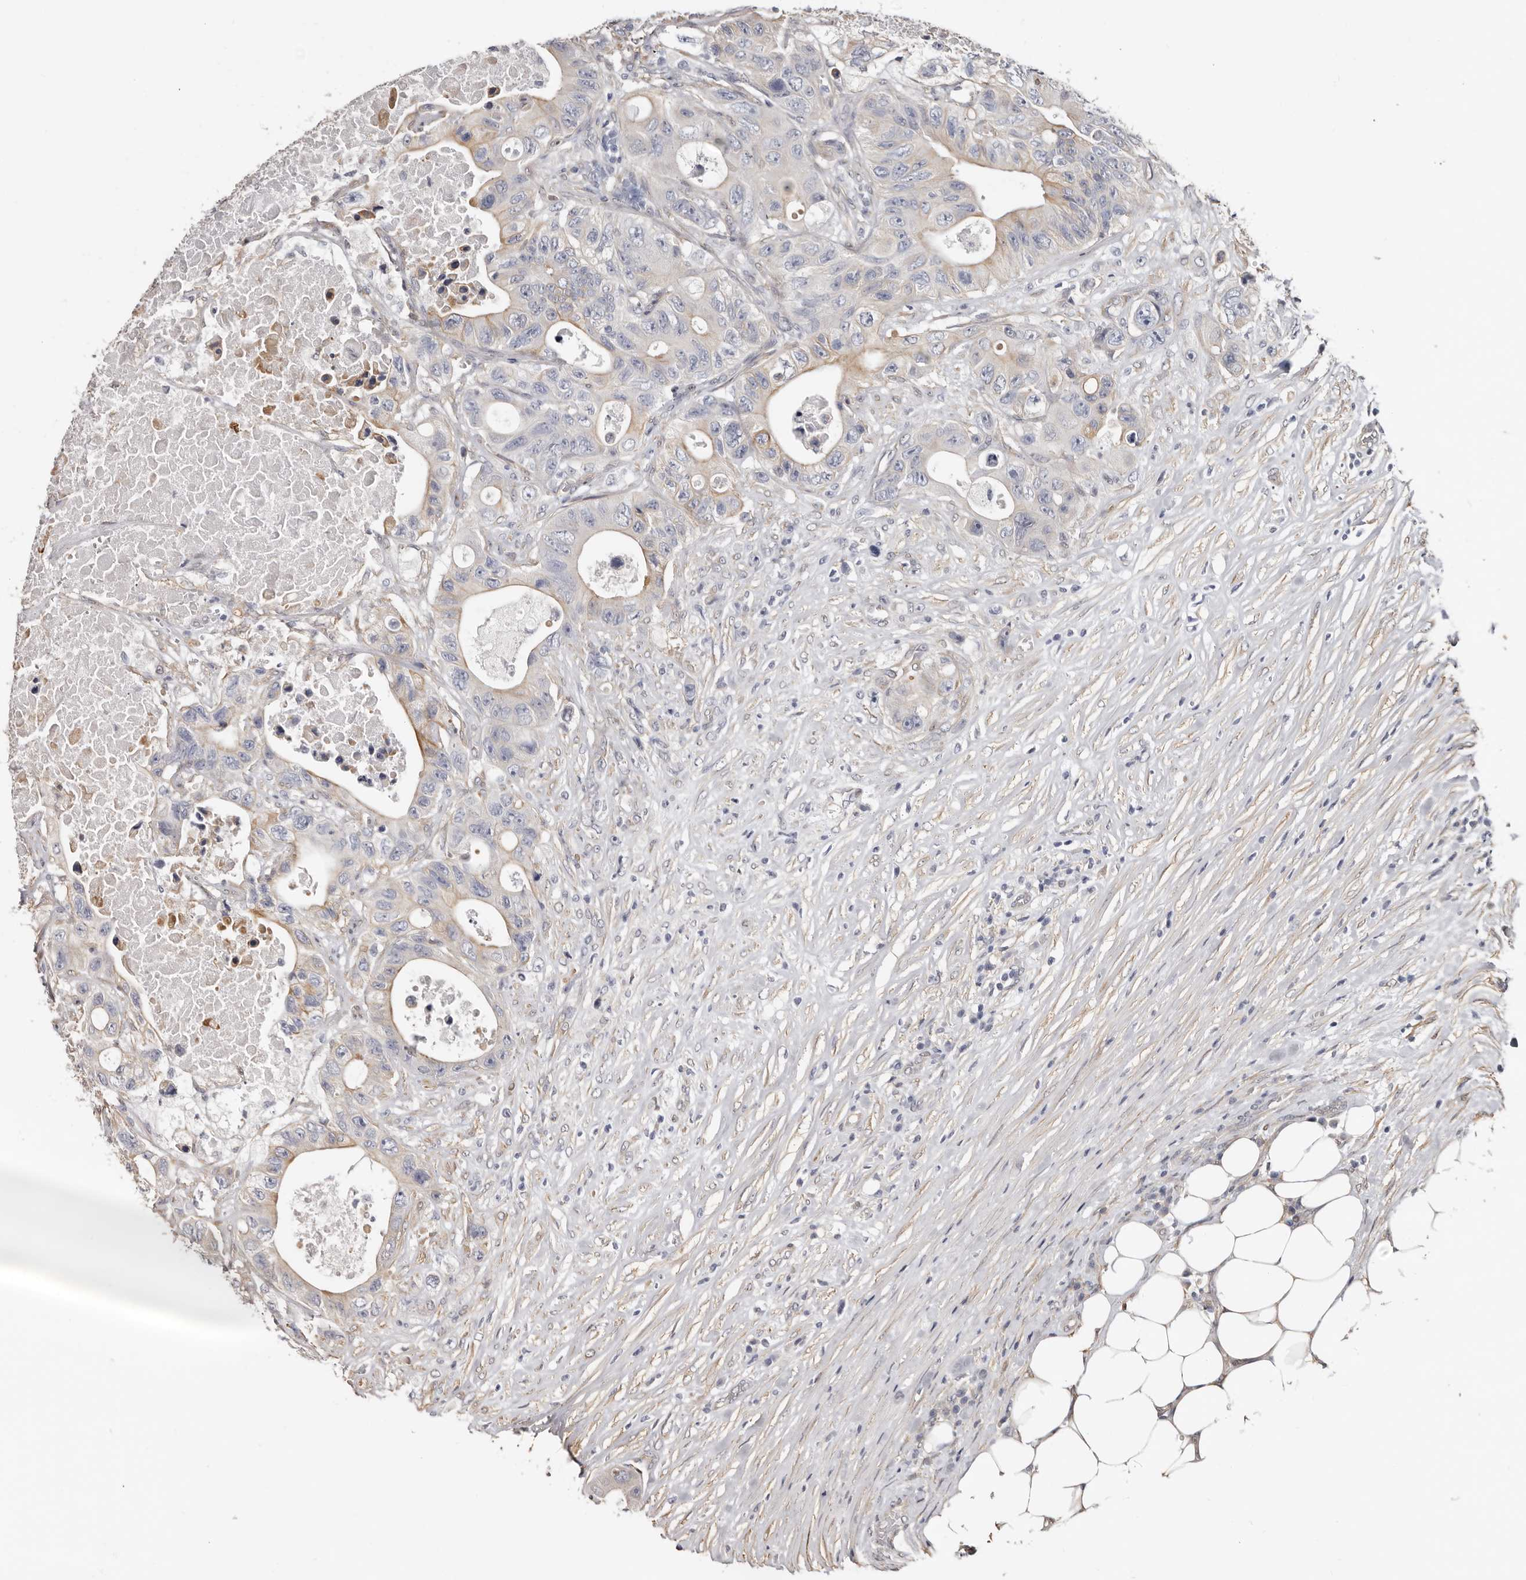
{"staining": {"intensity": "weak", "quantity": "<25%", "location": "cytoplasmic/membranous"}, "tissue": "colorectal cancer", "cell_type": "Tumor cells", "image_type": "cancer", "snomed": [{"axis": "morphology", "description": "Adenocarcinoma, NOS"}, {"axis": "topography", "description": "Colon"}], "caption": "Immunohistochemistry of human colorectal adenocarcinoma displays no positivity in tumor cells.", "gene": "KHDRBS2", "patient": {"sex": "female", "age": 46}}